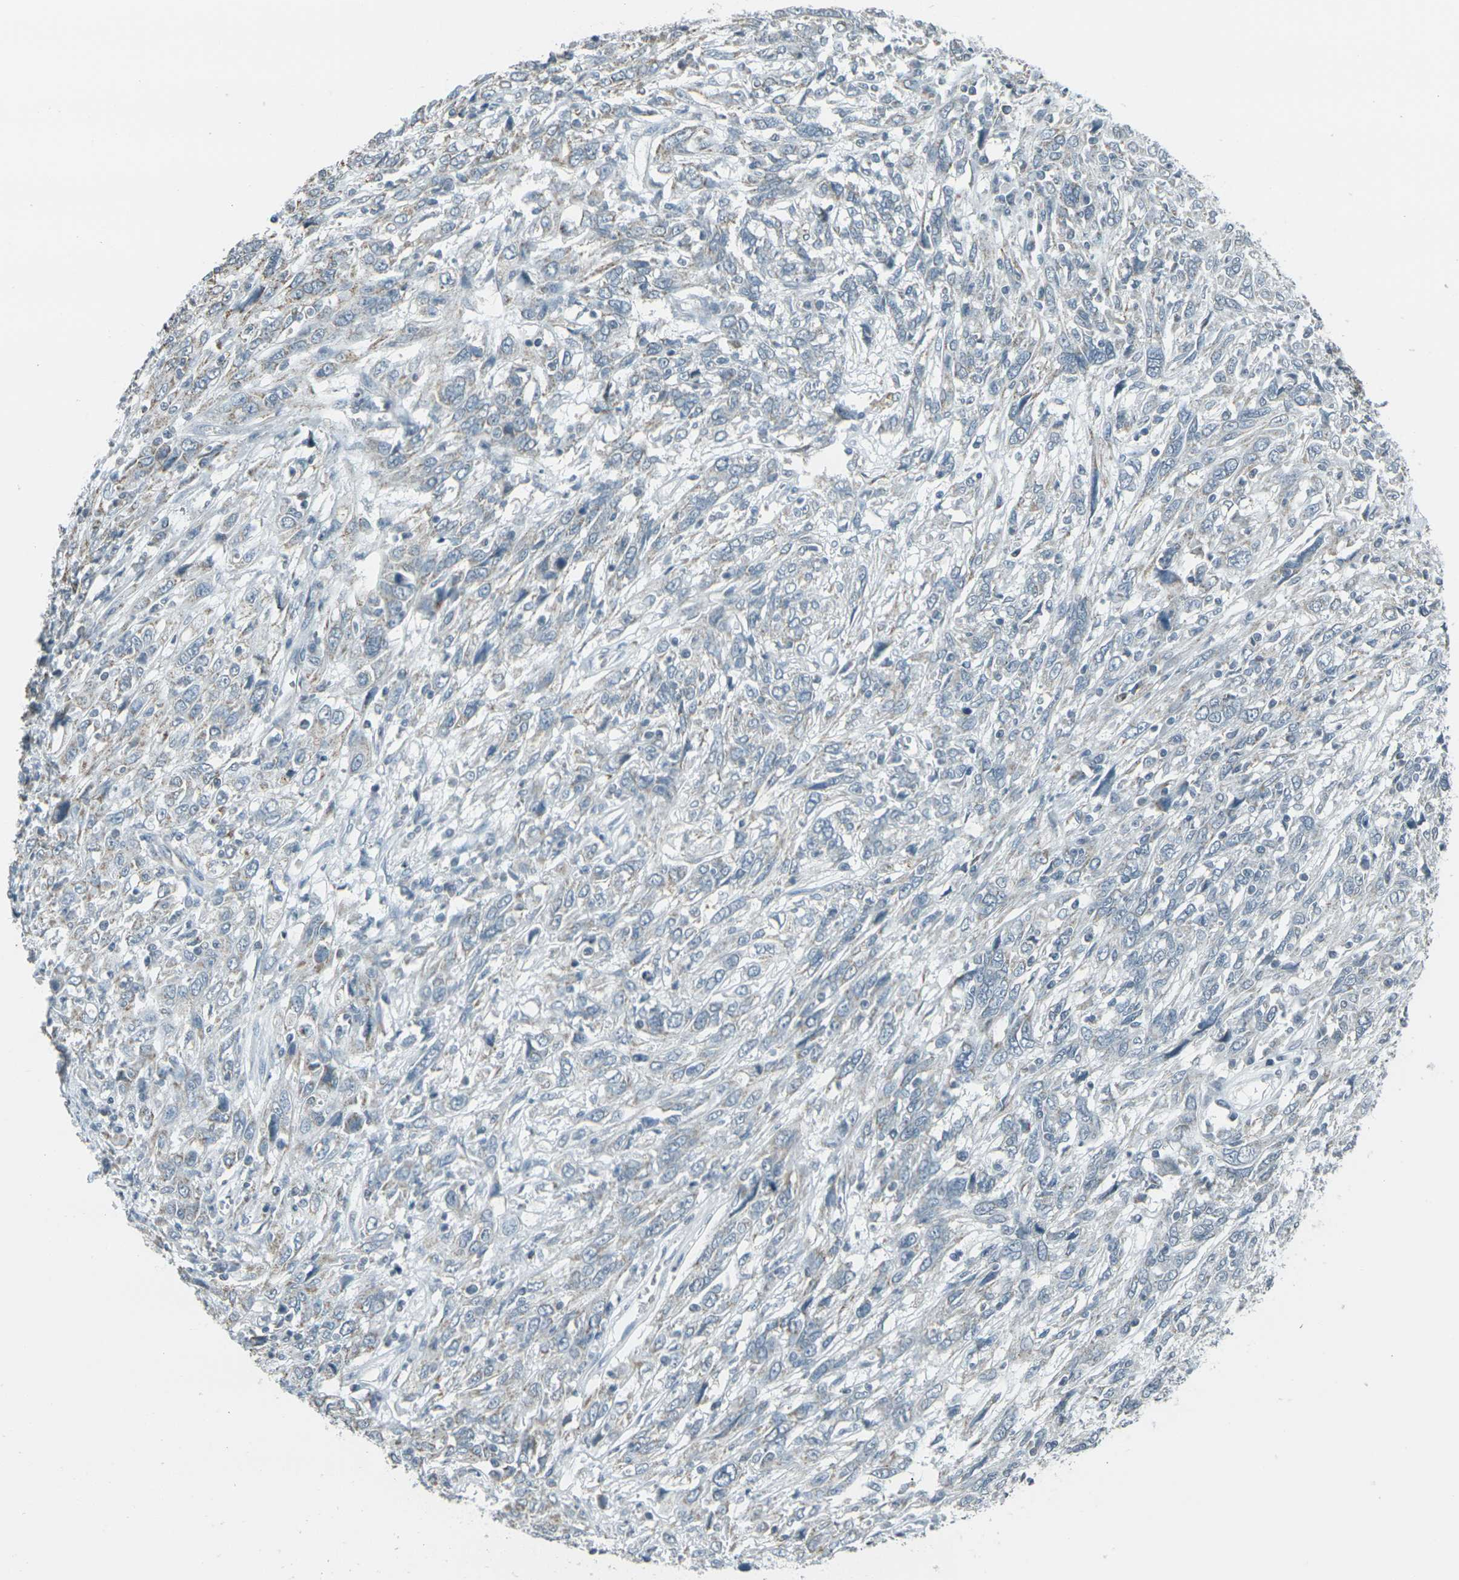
{"staining": {"intensity": "weak", "quantity": "25%-75%", "location": "cytoplasmic/membranous"}, "tissue": "cervical cancer", "cell_type": "Tumor cells", "image_type": "cancer", "snomed": [{"axis": "morphology", "description": "Squamous cell carcinoma, NOS"}, {"axis": "topography", "description": "Cervix"}], "caption": "Brown immunohistochemical staining in cervical squamous cell carcinoma shows weak cytoplasmic/membranous positivity in about 25%-75% of tumor cells.", "gene": "H2BC1", "patient": {"sex": "female", "age": 46}}